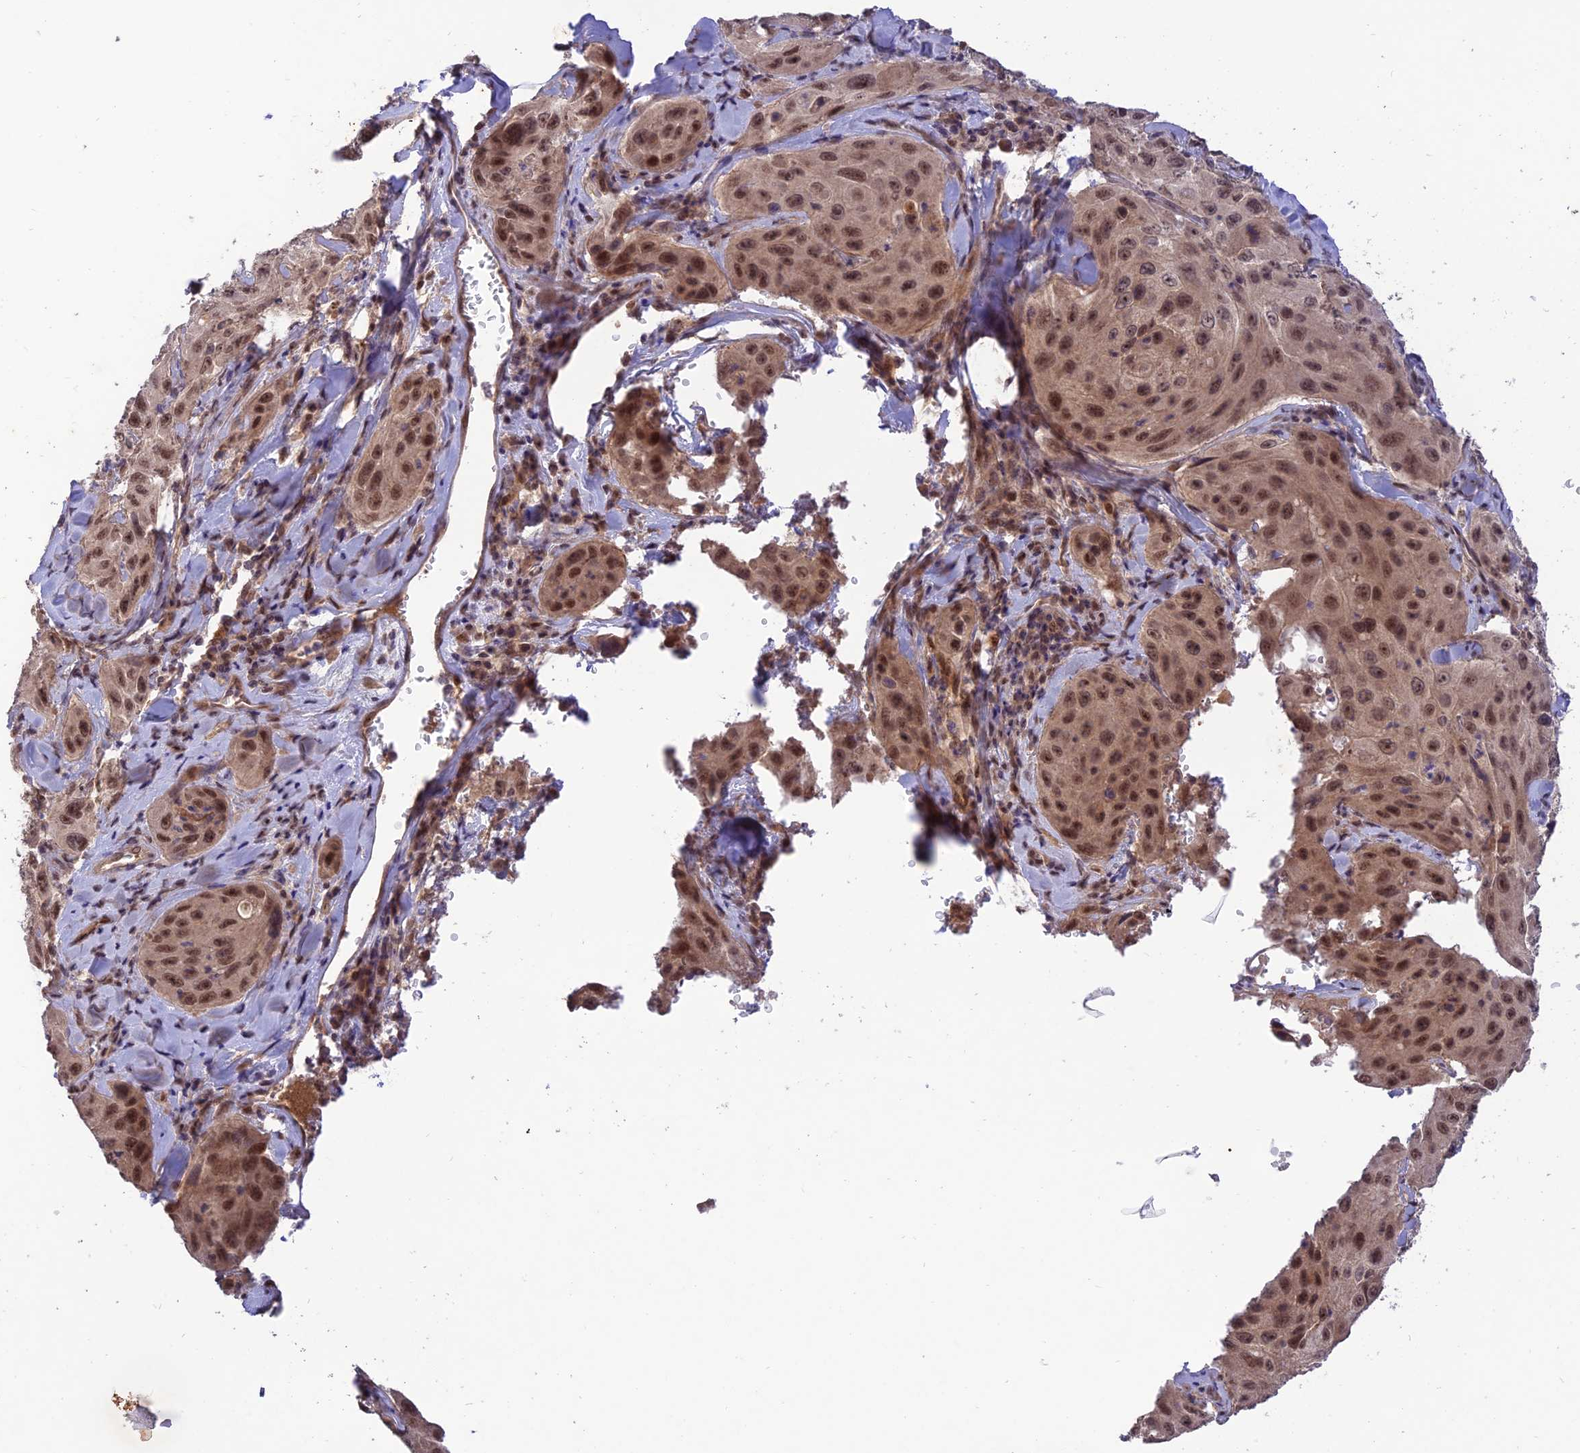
{"staining": {"intensity": "moderate", "quantity": ">75%", "location": "nuclear"}, "tissue": "cervical cancer", "cell_type": "Tumor cells", "image_type": "cancer", "snomed": [{"axis": "morphology", "description": "Squamous cell carcinoma, NOS"}, {"axis": "topography", "description": "Cervix"}], "caption": "Immunohistochemistry (IHC) photomicrograph of neoplastic tissue: cervical squamous cell carcinoma stained using immunohistochemistry shows medium levels of moderate protein expression localized specifically in the nuclear of tumor cells, appearing as a nuclear brown color.", "gene": "REV1", "patient": {"sex": "female", "age": 42}}